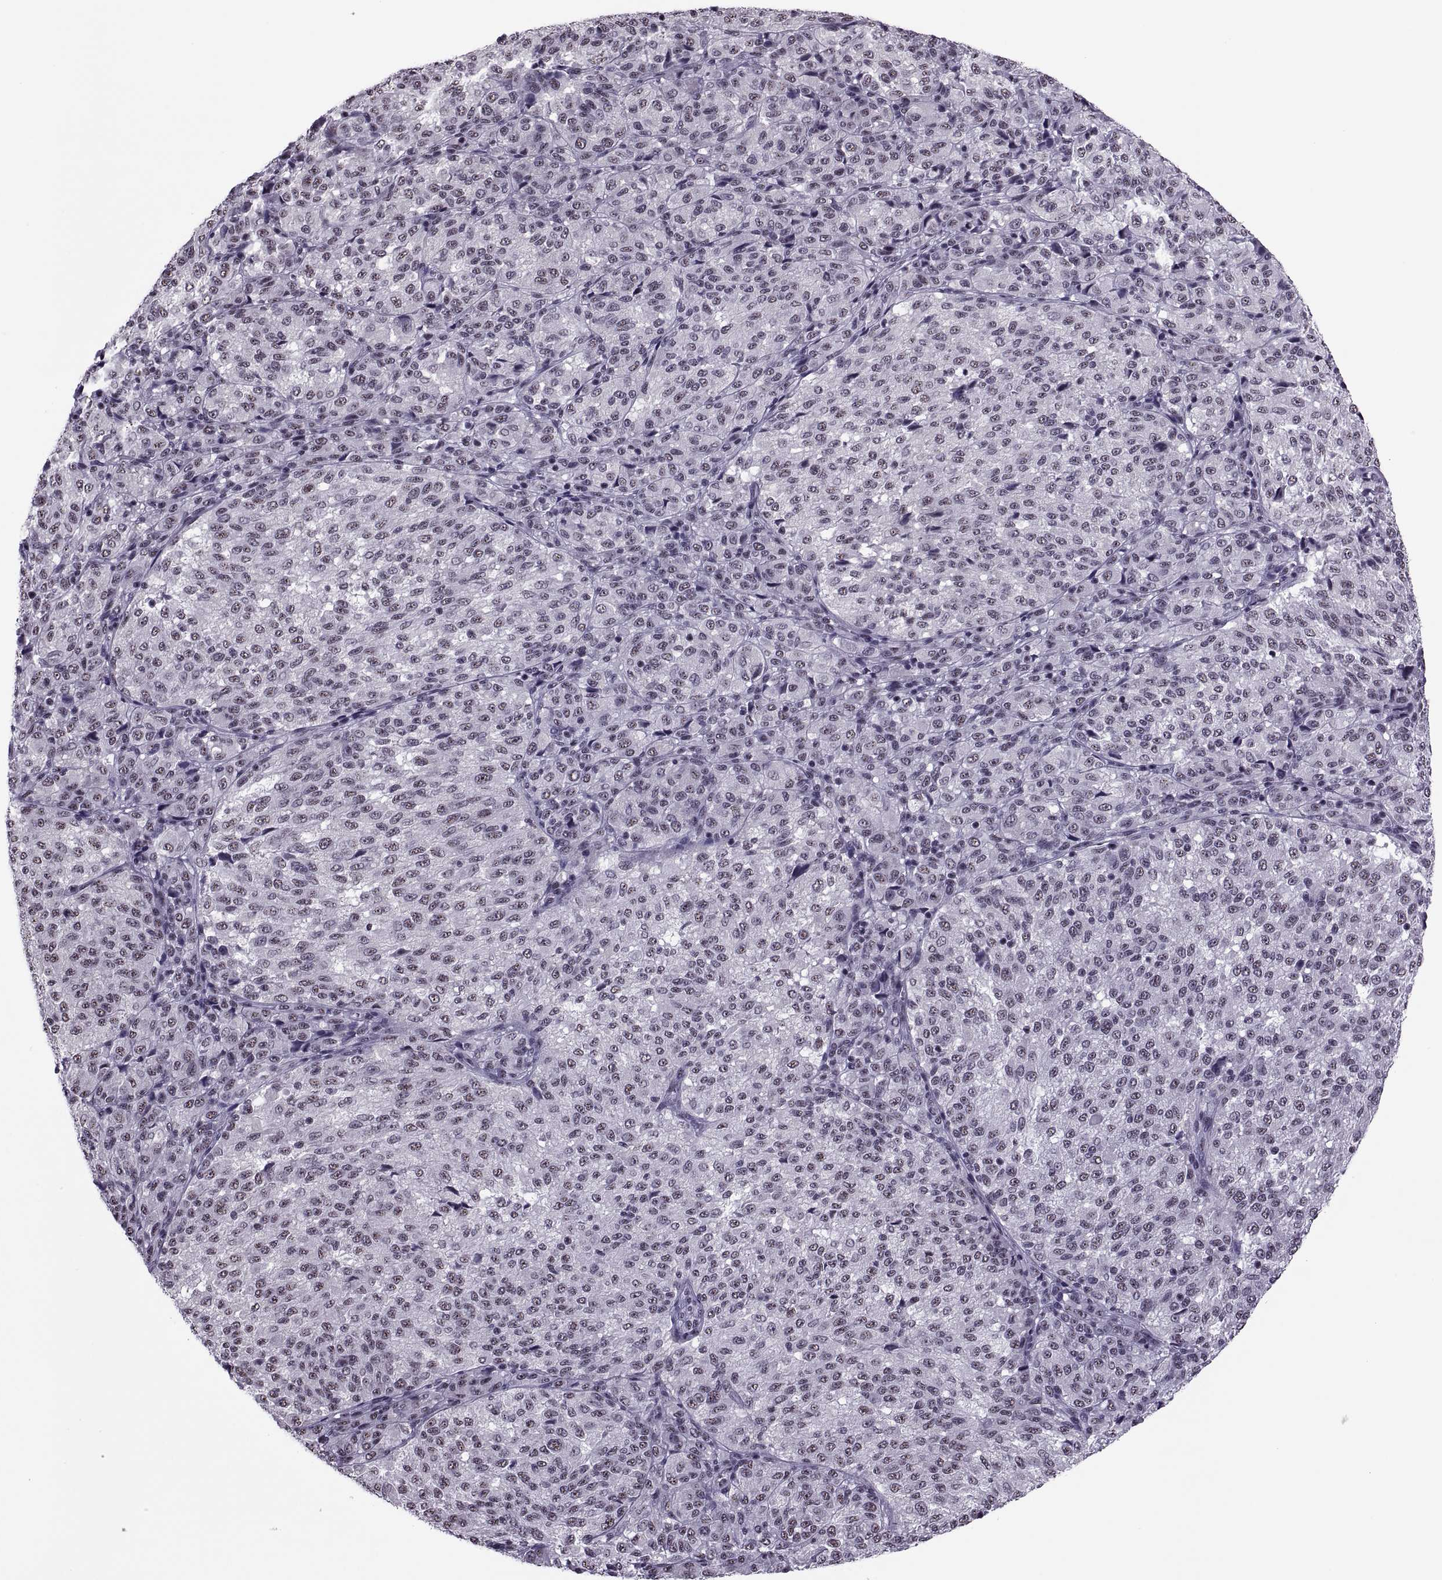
{"staining": {"intensity": "weak", "quantity": "25%-75%", "location": "nuclear"}, "tissue": "melanoma", "cell_type": "Tumor cells", "image_type": "cancer", "snomed": [{"axis": "morphology", "description": "Malignant melanoma, Metastatic site"}, {"axis": "topography", "description": "Brain"}], "caption": "Brown immunohistochemical staining in melanoma exhibits weak nuclear positivity in about 25%-75% of tumor cells.", "gene": "MAGEA4", "patient": {"sex": "female", "age": 56}}